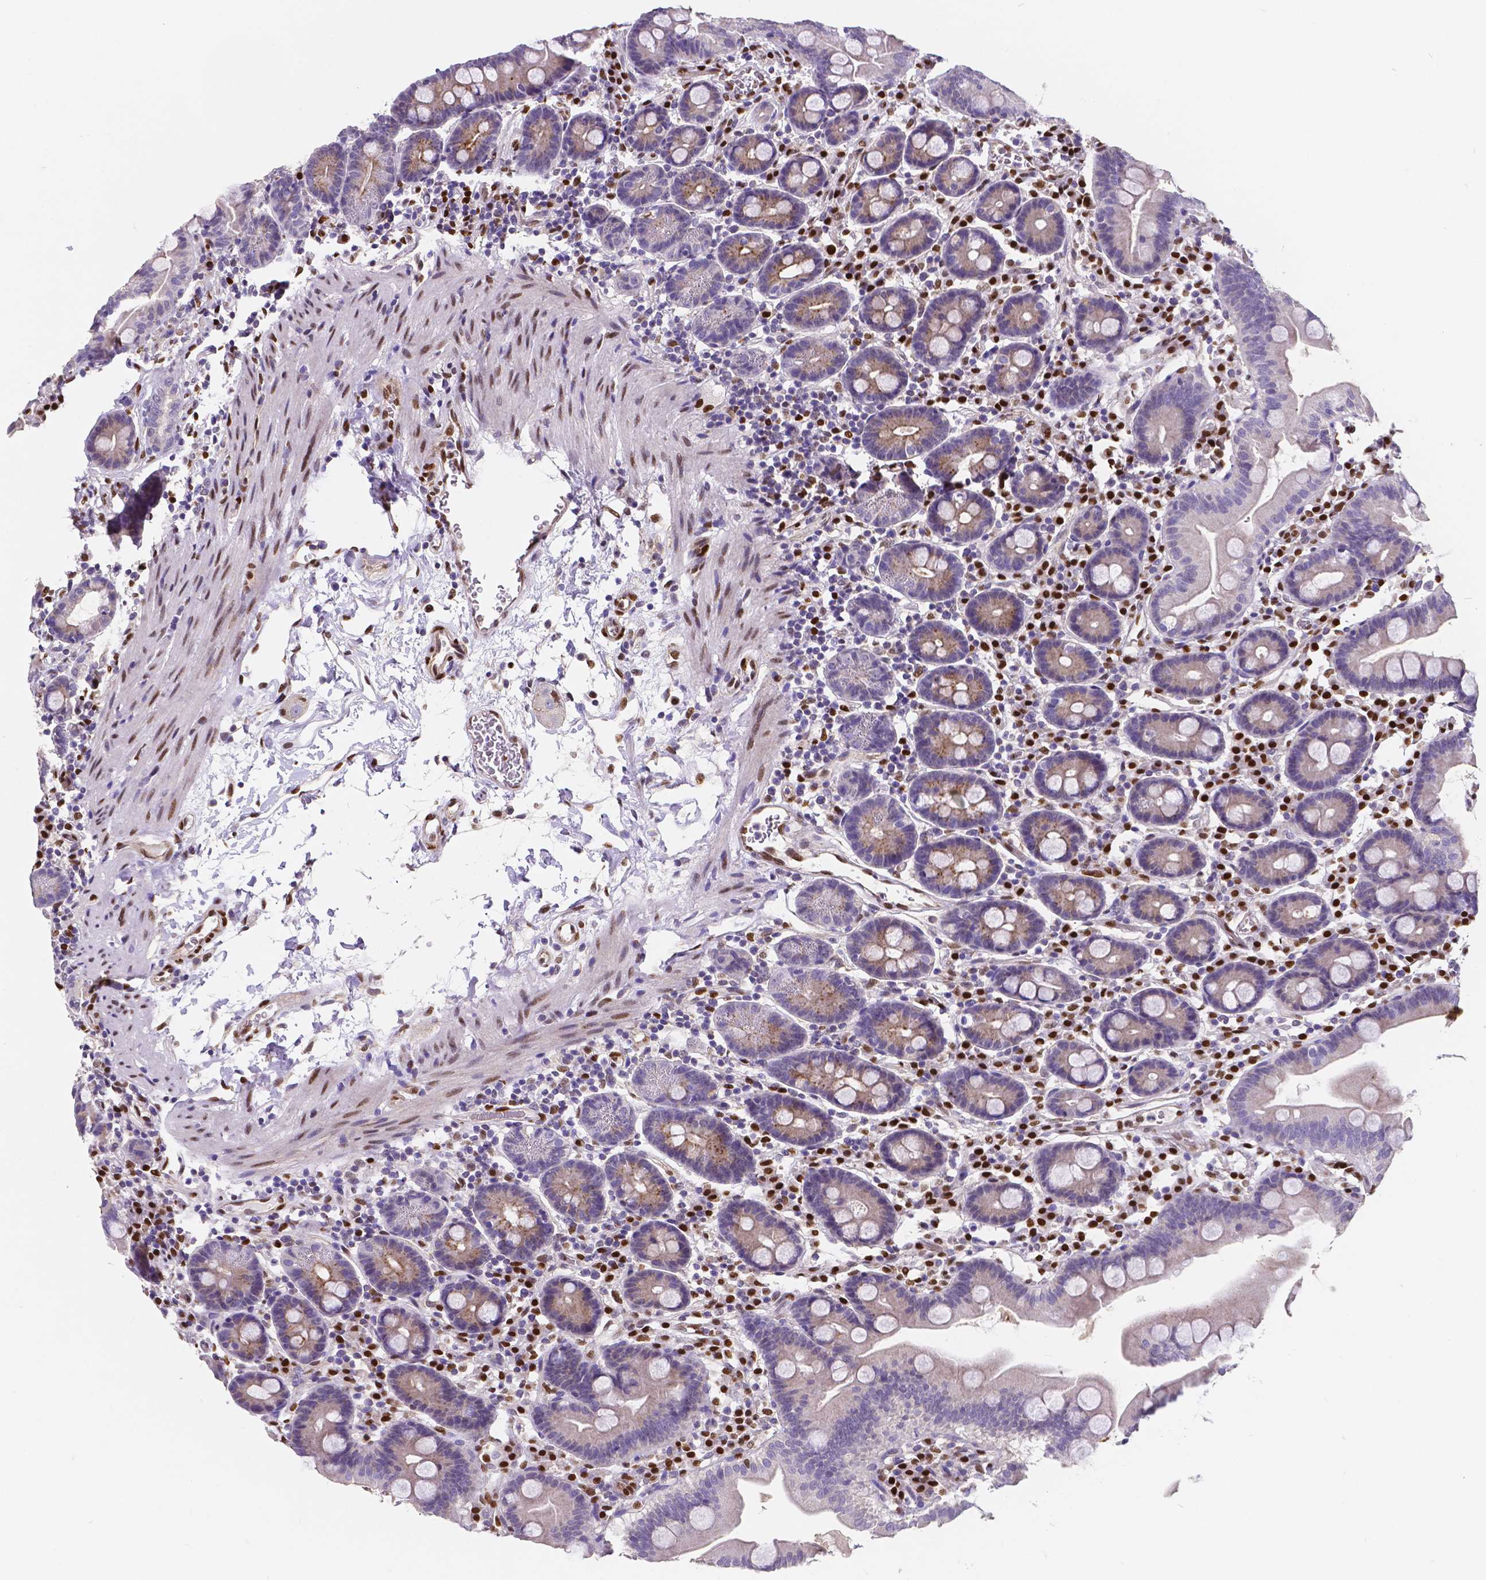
{"staining": {"intensity": "strong", "quantity": "<25%", "location": "cytoplasmic/membranous"}, "tissue": "duodenum", "cell_type": "Glandular cells", "image_type": "normal", "snomed": [{"axis": "morphology", "description": "Normal tissue, NOS"}, {"axis": "topography", "description": "Pancreas"}, {"axis": "topography", "description": "Duodenum"}], "caption": "Unremarkable duodenum was stained to show a protein in brown. There is medium levels of strong cytoplasmic/membranous staining in approximately <25% of glandular cells.", "gene": "MEF2C", "patient": {"sex": "male", "age": 59}}